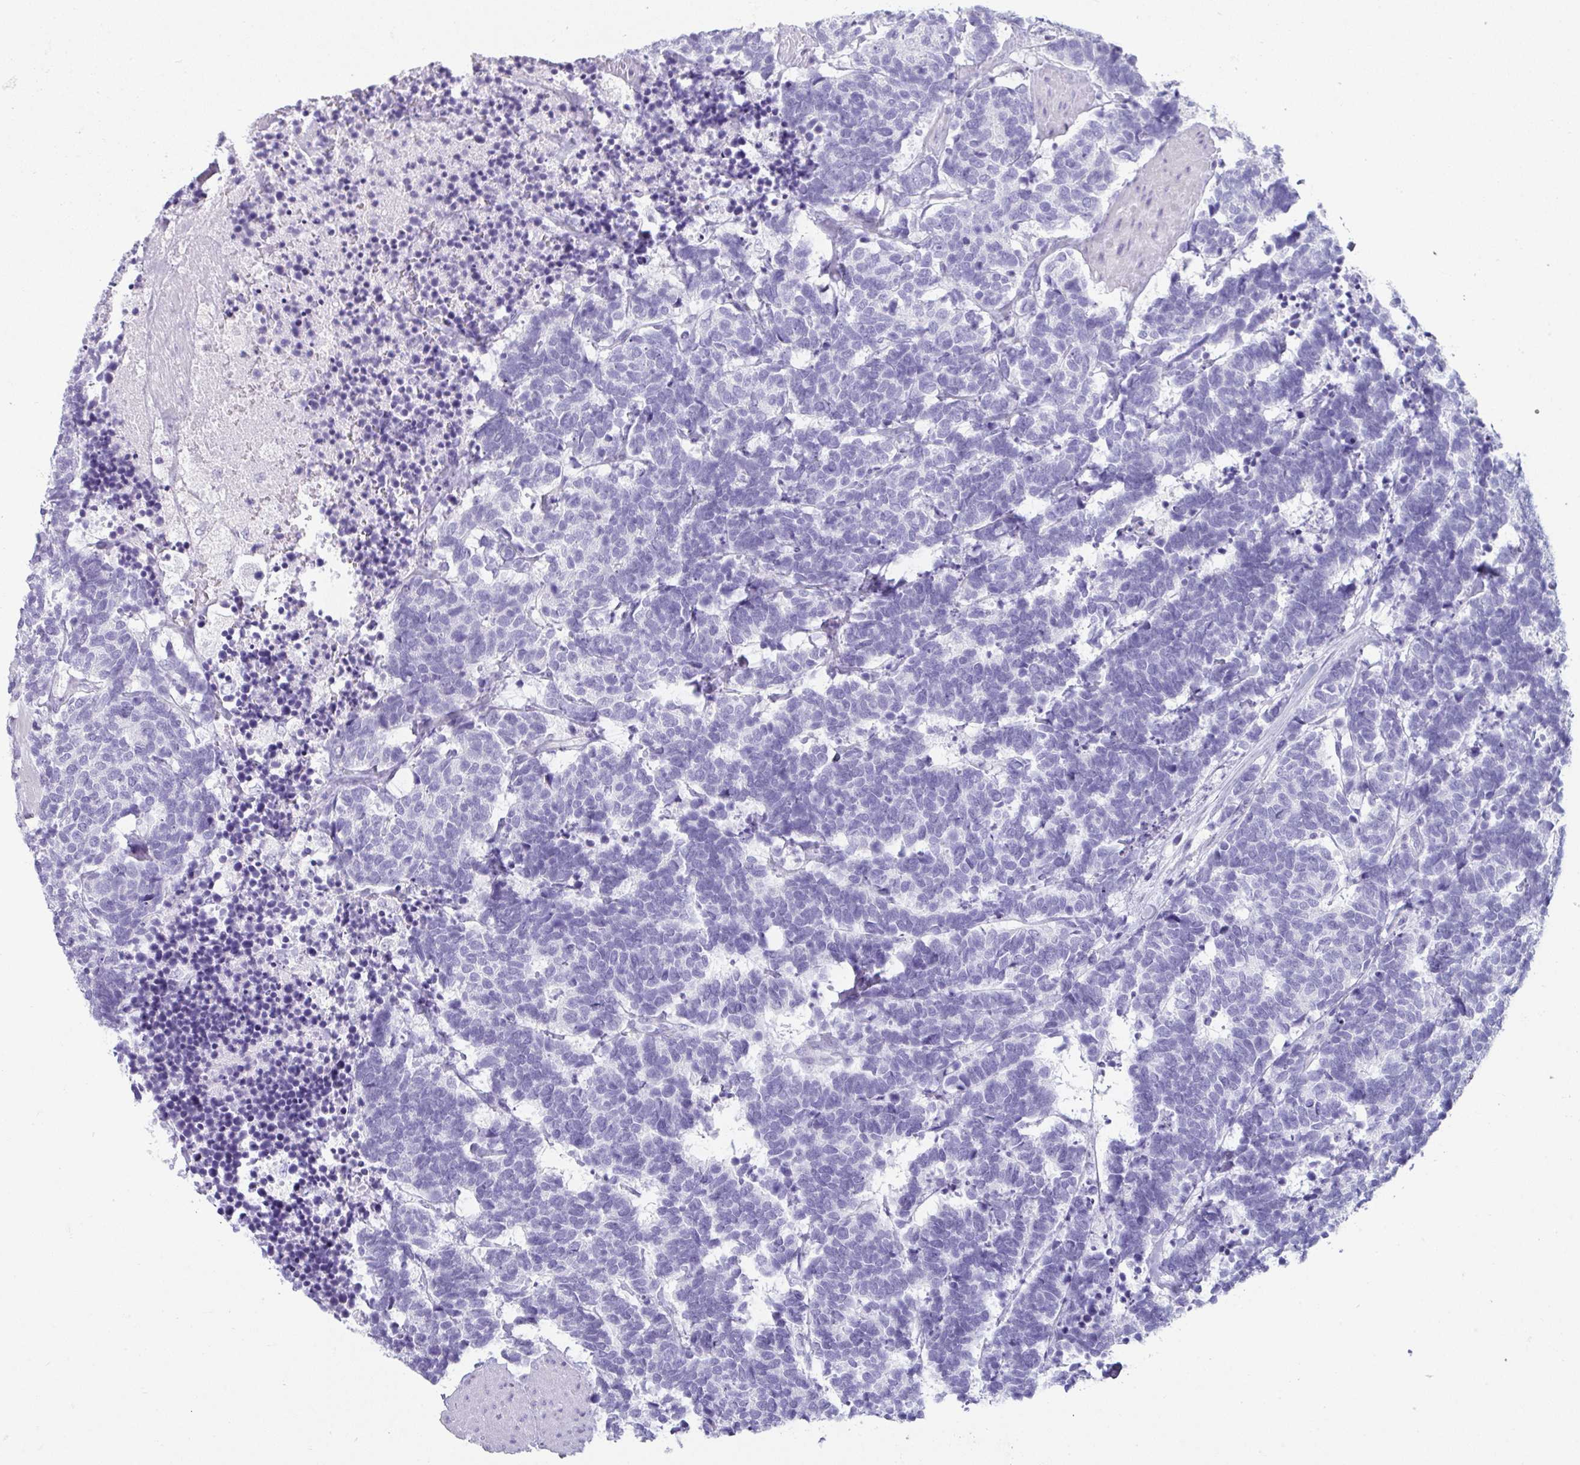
{"staining": {"intensity": "negative", "quantity": "none", "location": "none"}, "tissue": "carcinoid", "cell_type": "Tumor cells", "image_type": "cancer", "snomed": [{"axis": "morphology", "description": "Carcinoma, NOS"}, {"axis": "morphology", "description": "Carcinoid, malignant, NOS"}, {"axis": "topography", "description": "Urinary bladder"}], "caption": "This image is of carcinoid stained with IHC to label a protein in brown with the nuclei are counter-stained blue. There is no positivity in tumor cells.", "gene": "VCY1B", "patient": {"sex": "male", "age": 57}}